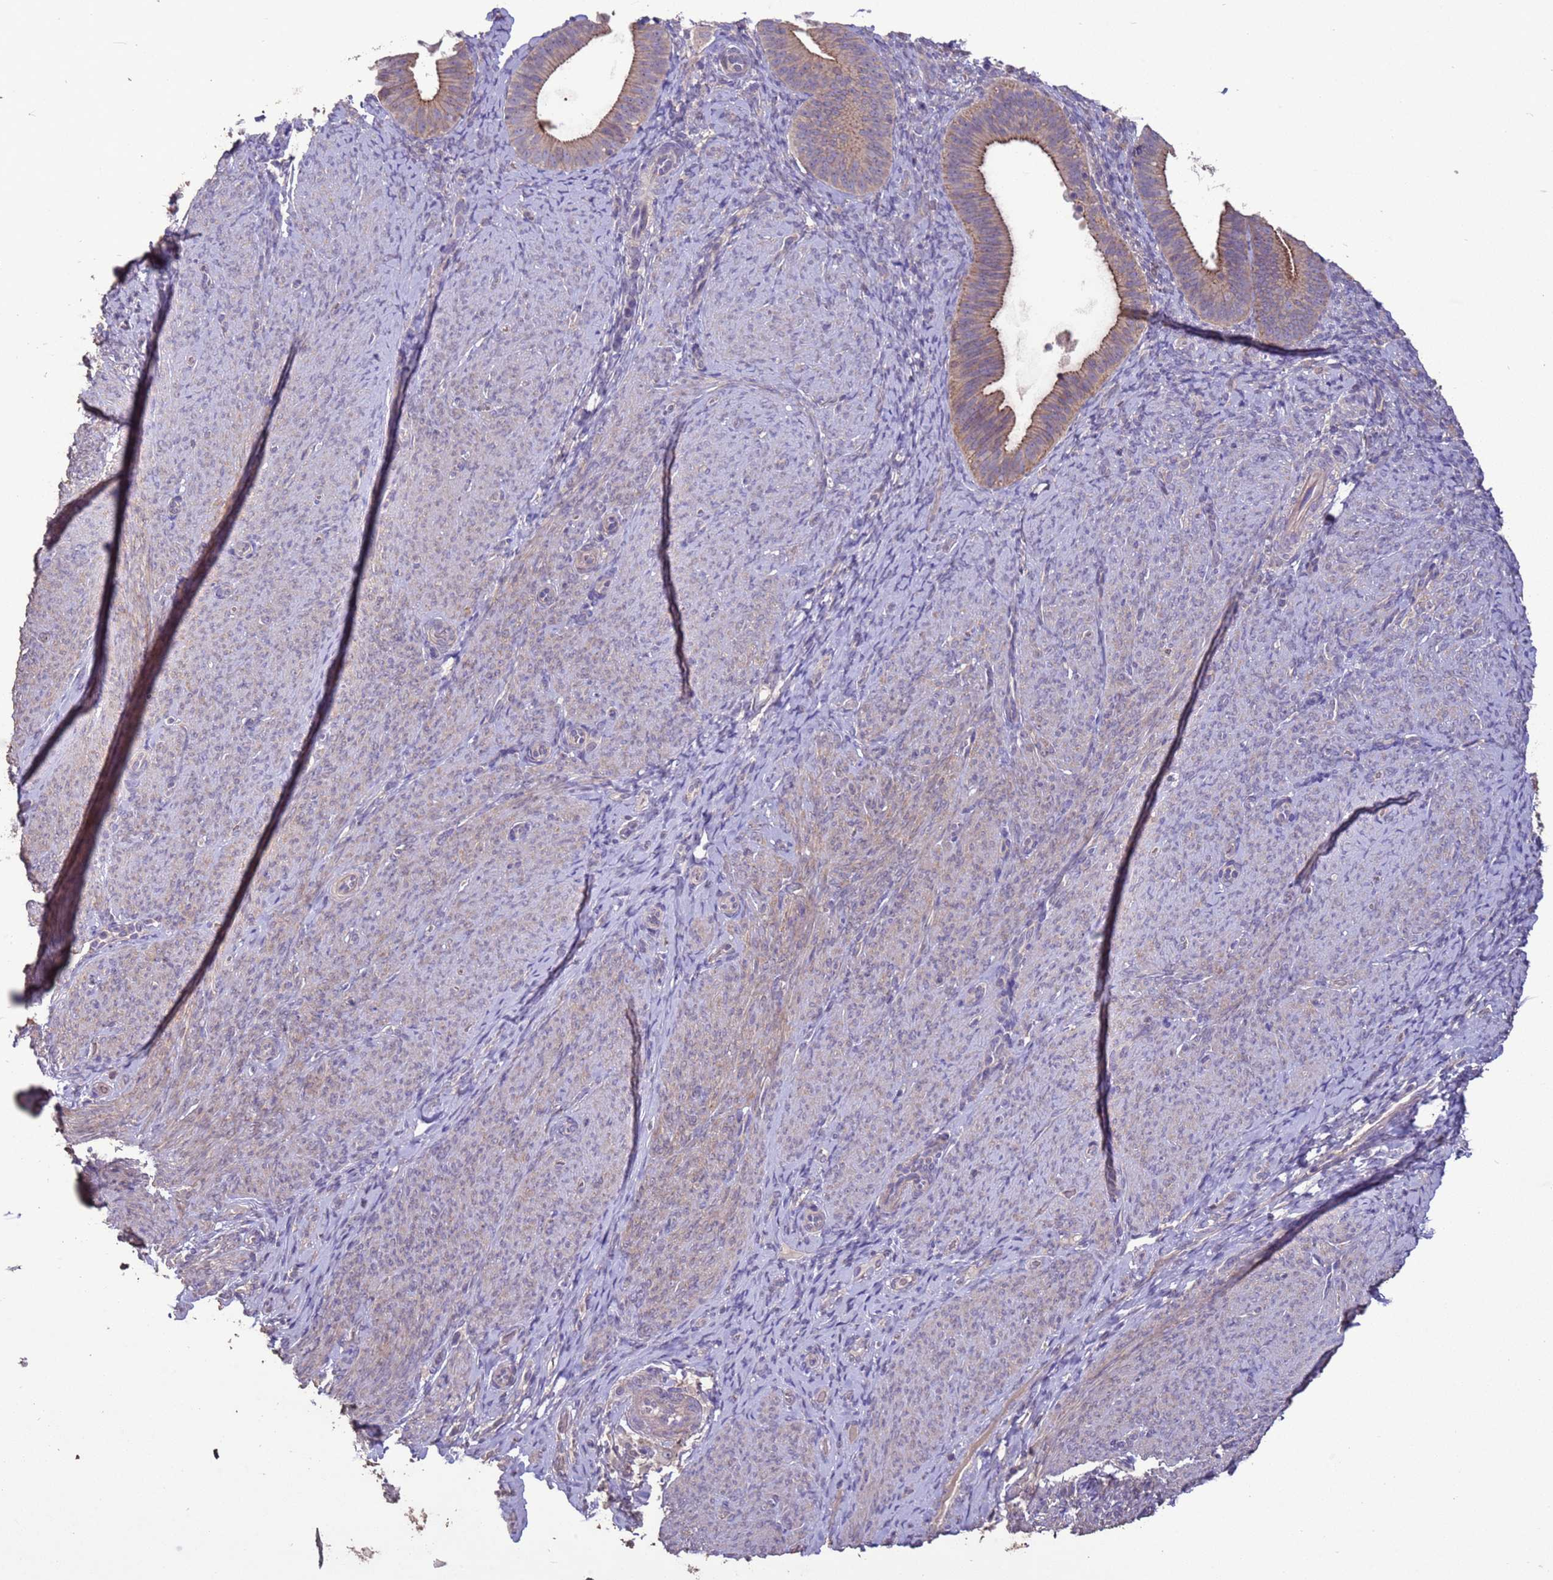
{"staining": {"intensity": "negative", "quantity": "none", "location": "none"}, "tissue": "endometrium", "cell_type": "Cells in endometrial stroma", "image_type": "normal", "snomed": [{"axis": "morphology", "description": "Normal tissue, NOS"}, {"axis": "topography", "description": "Endometrium"}], "caption": "An IHC image of normal endometrium is shown. There is no staining in cells in endometrial stroma of endometrium.", "gene": "SLC9B2", "patient": {"sex": "female", "age": 65}}